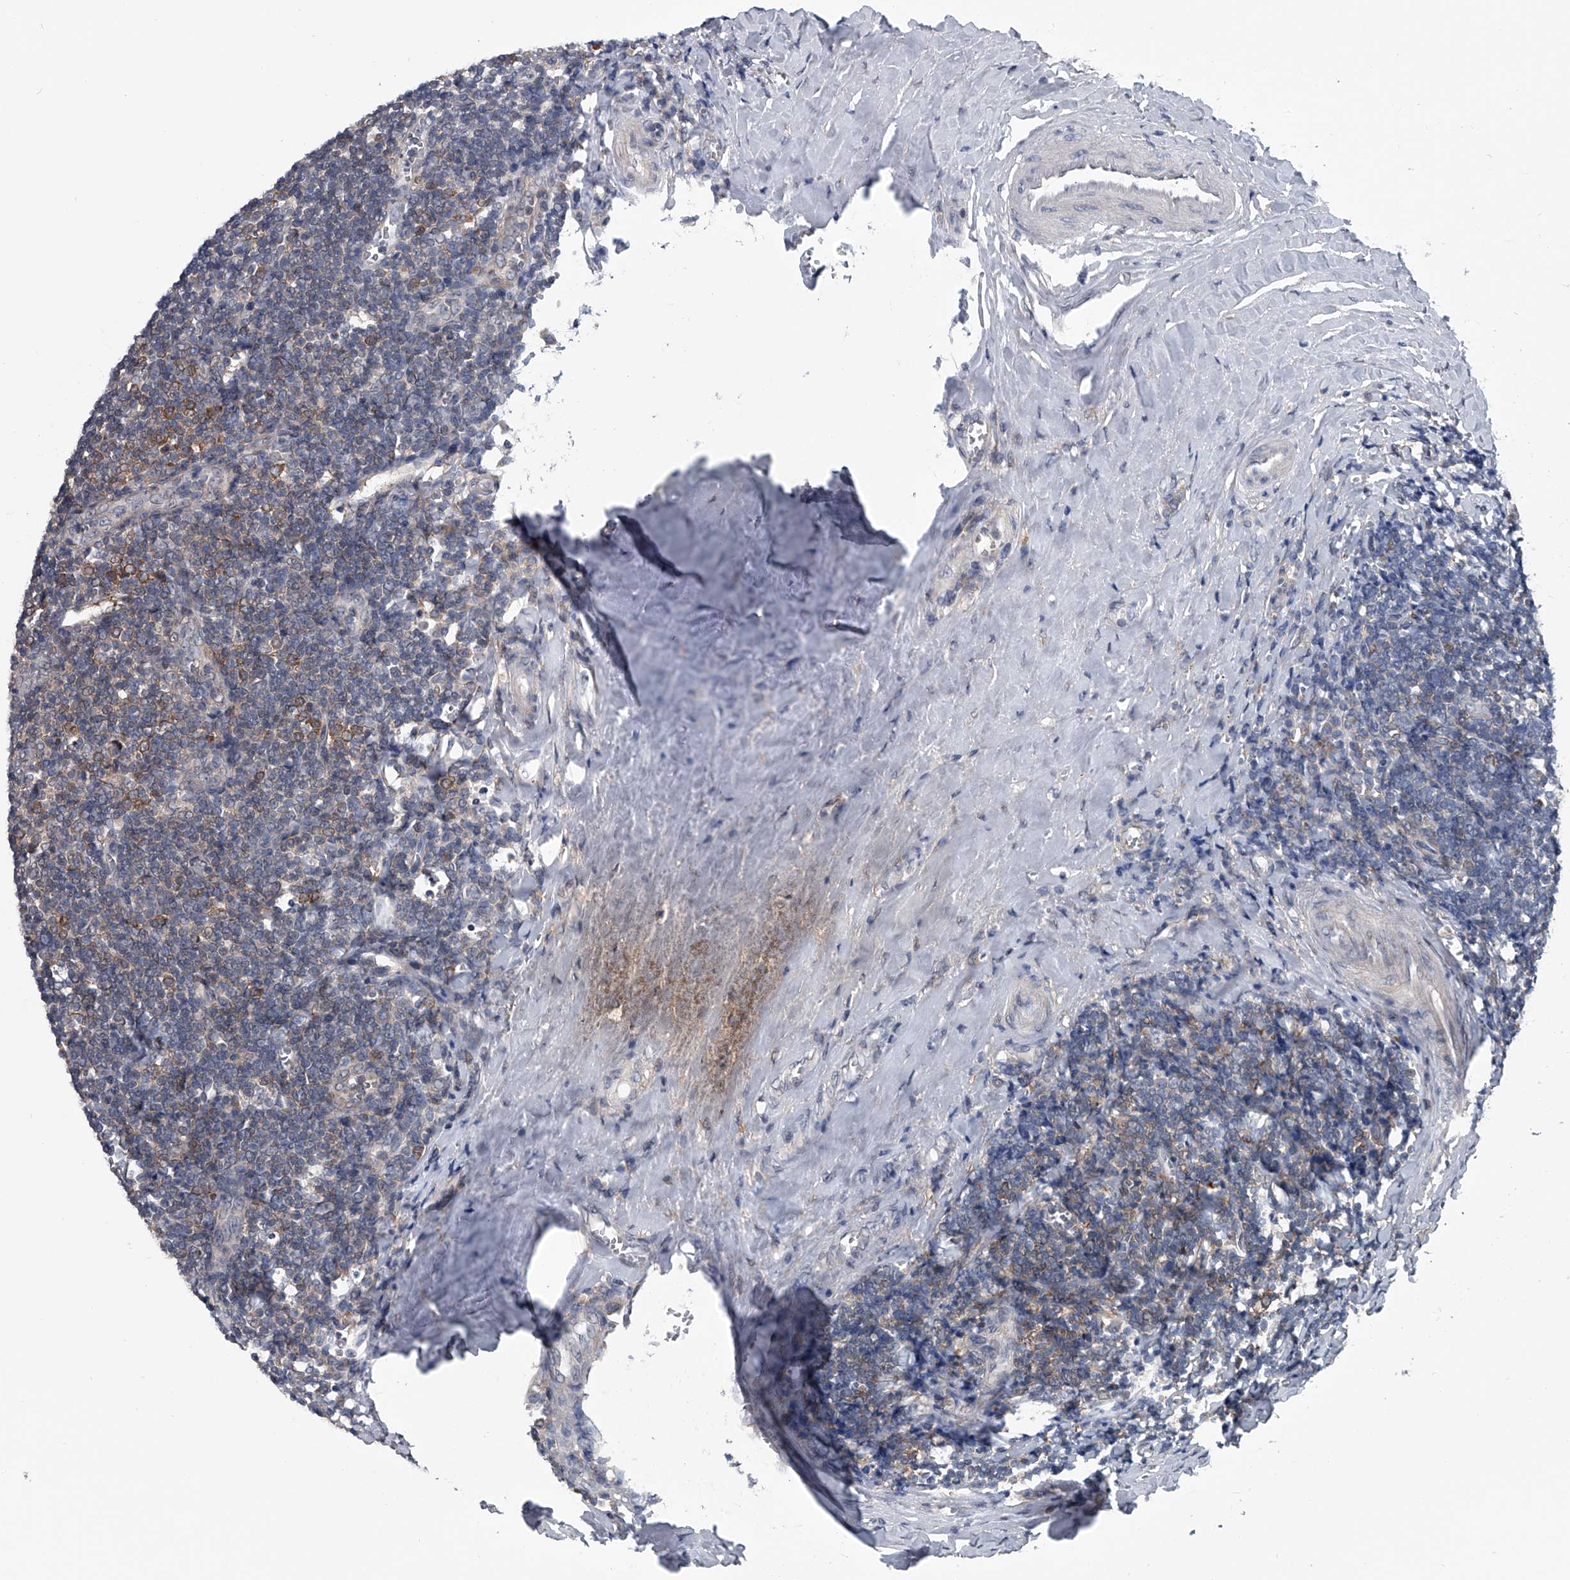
{"staining": {"intensity": "weak", "quantity": "<25%", "location": "cytoplasmic/membranous"}, "tissue": "tonsil", "cell_type": "Germinal center cells", "image_type": "normal", "snomed": [{"axis": "morphology", "description": "Normal tissue, NOS"}, {"axis": "topography", "description": "Tonsil"}], "caption": "DAB immunohistochemical staining of unremarkable human tonsil displays no significant positivity in germinal center cells.", "gene": "PPP2R5D", "patient": {"sex": "male", "age": 27}}